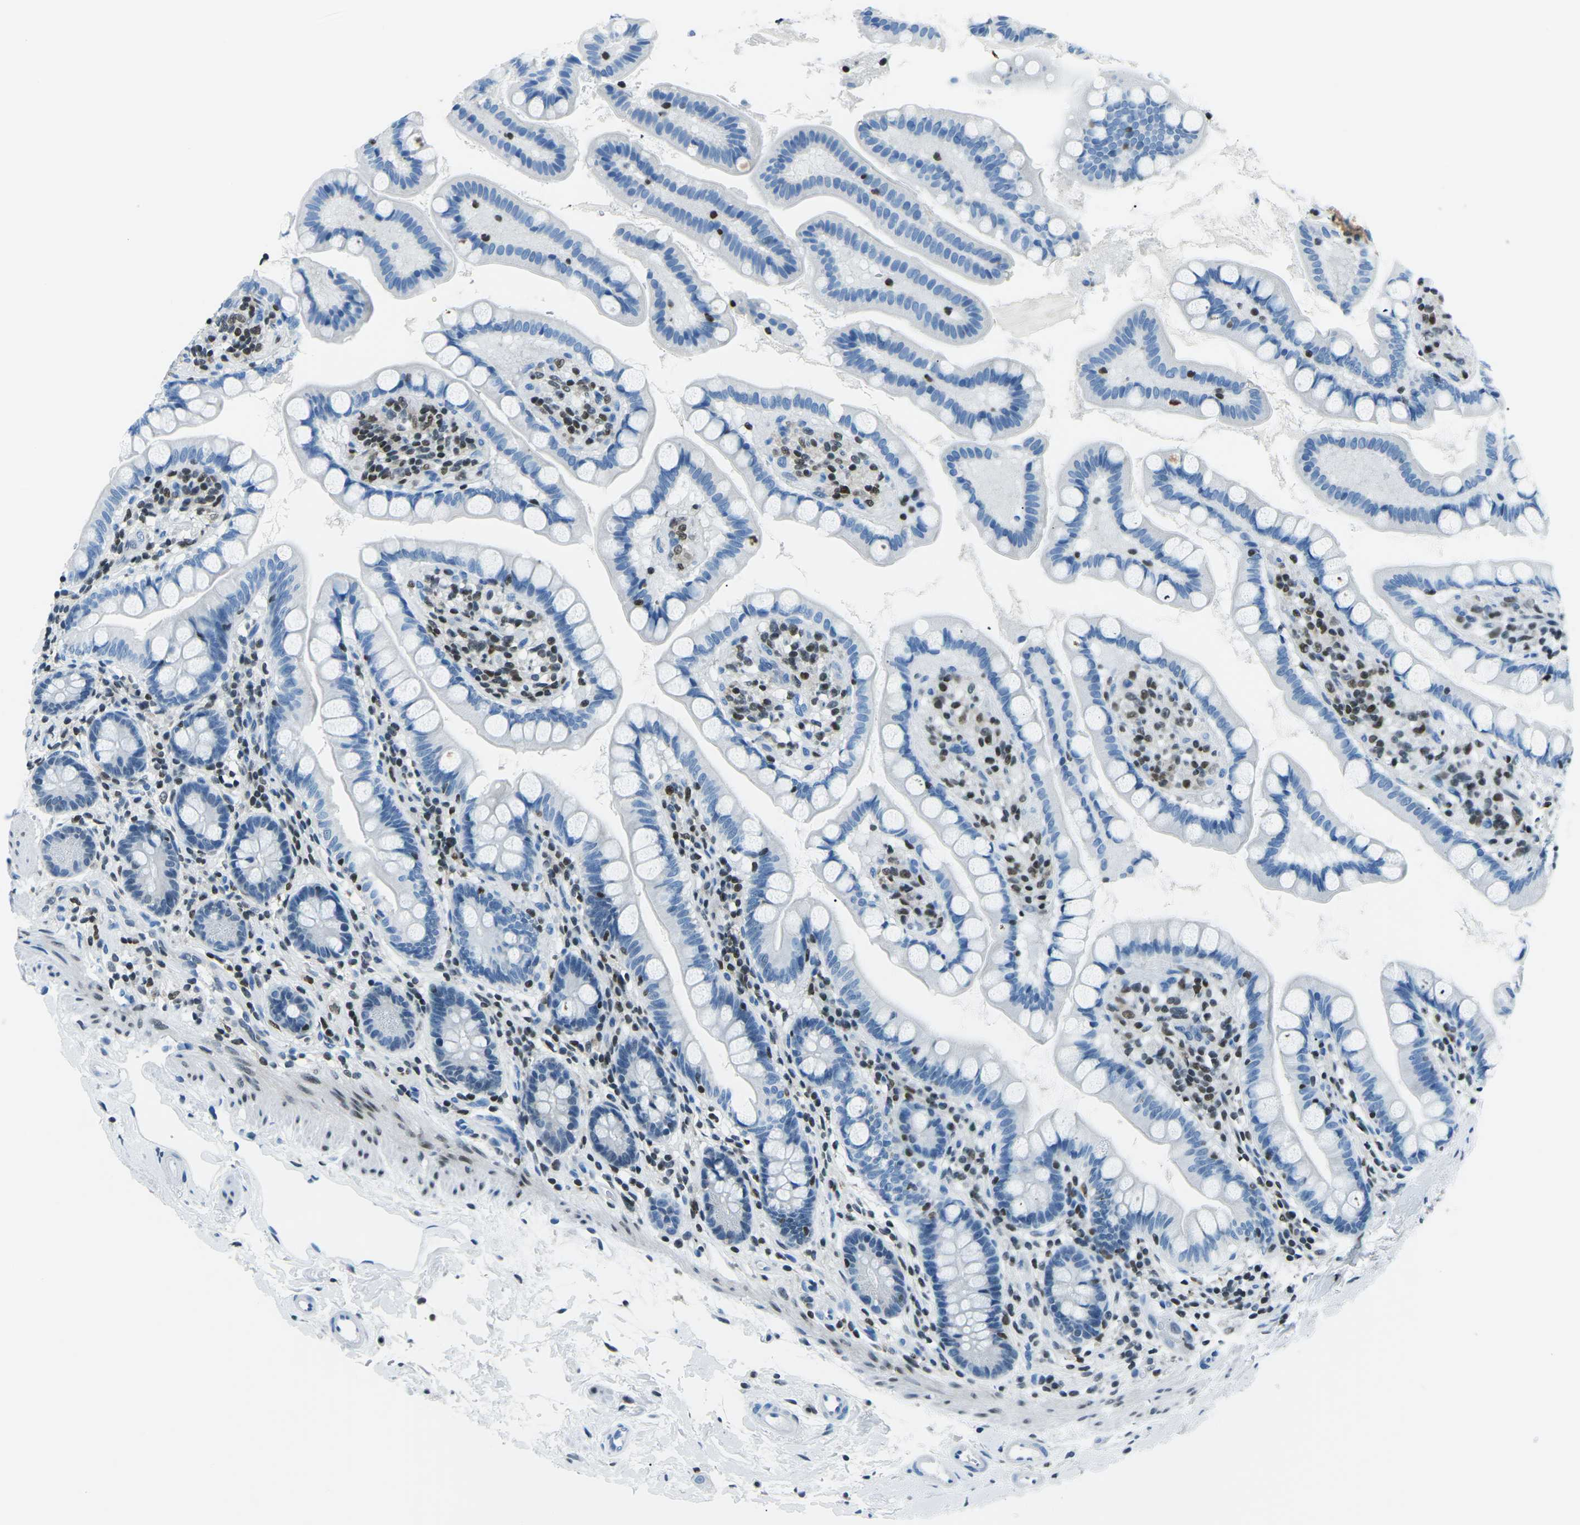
{"staining": {"intensity": "negative", "quantity": "none", "location": "none"}, "tissue": "small intestine", "cell_type": "Glandular cells", "image_type": "normal", "snomed": [{"axis": "morphology", "description": "Normal tissue, NOS"}, {"axis": "topography", "description": "Small intestine"}], "caption": "The photomicrograph demonstrates no significant expression in glandular cells of small intestine.", "gene": "CELF2", "patient": {"sex": "female", "age": 84}}